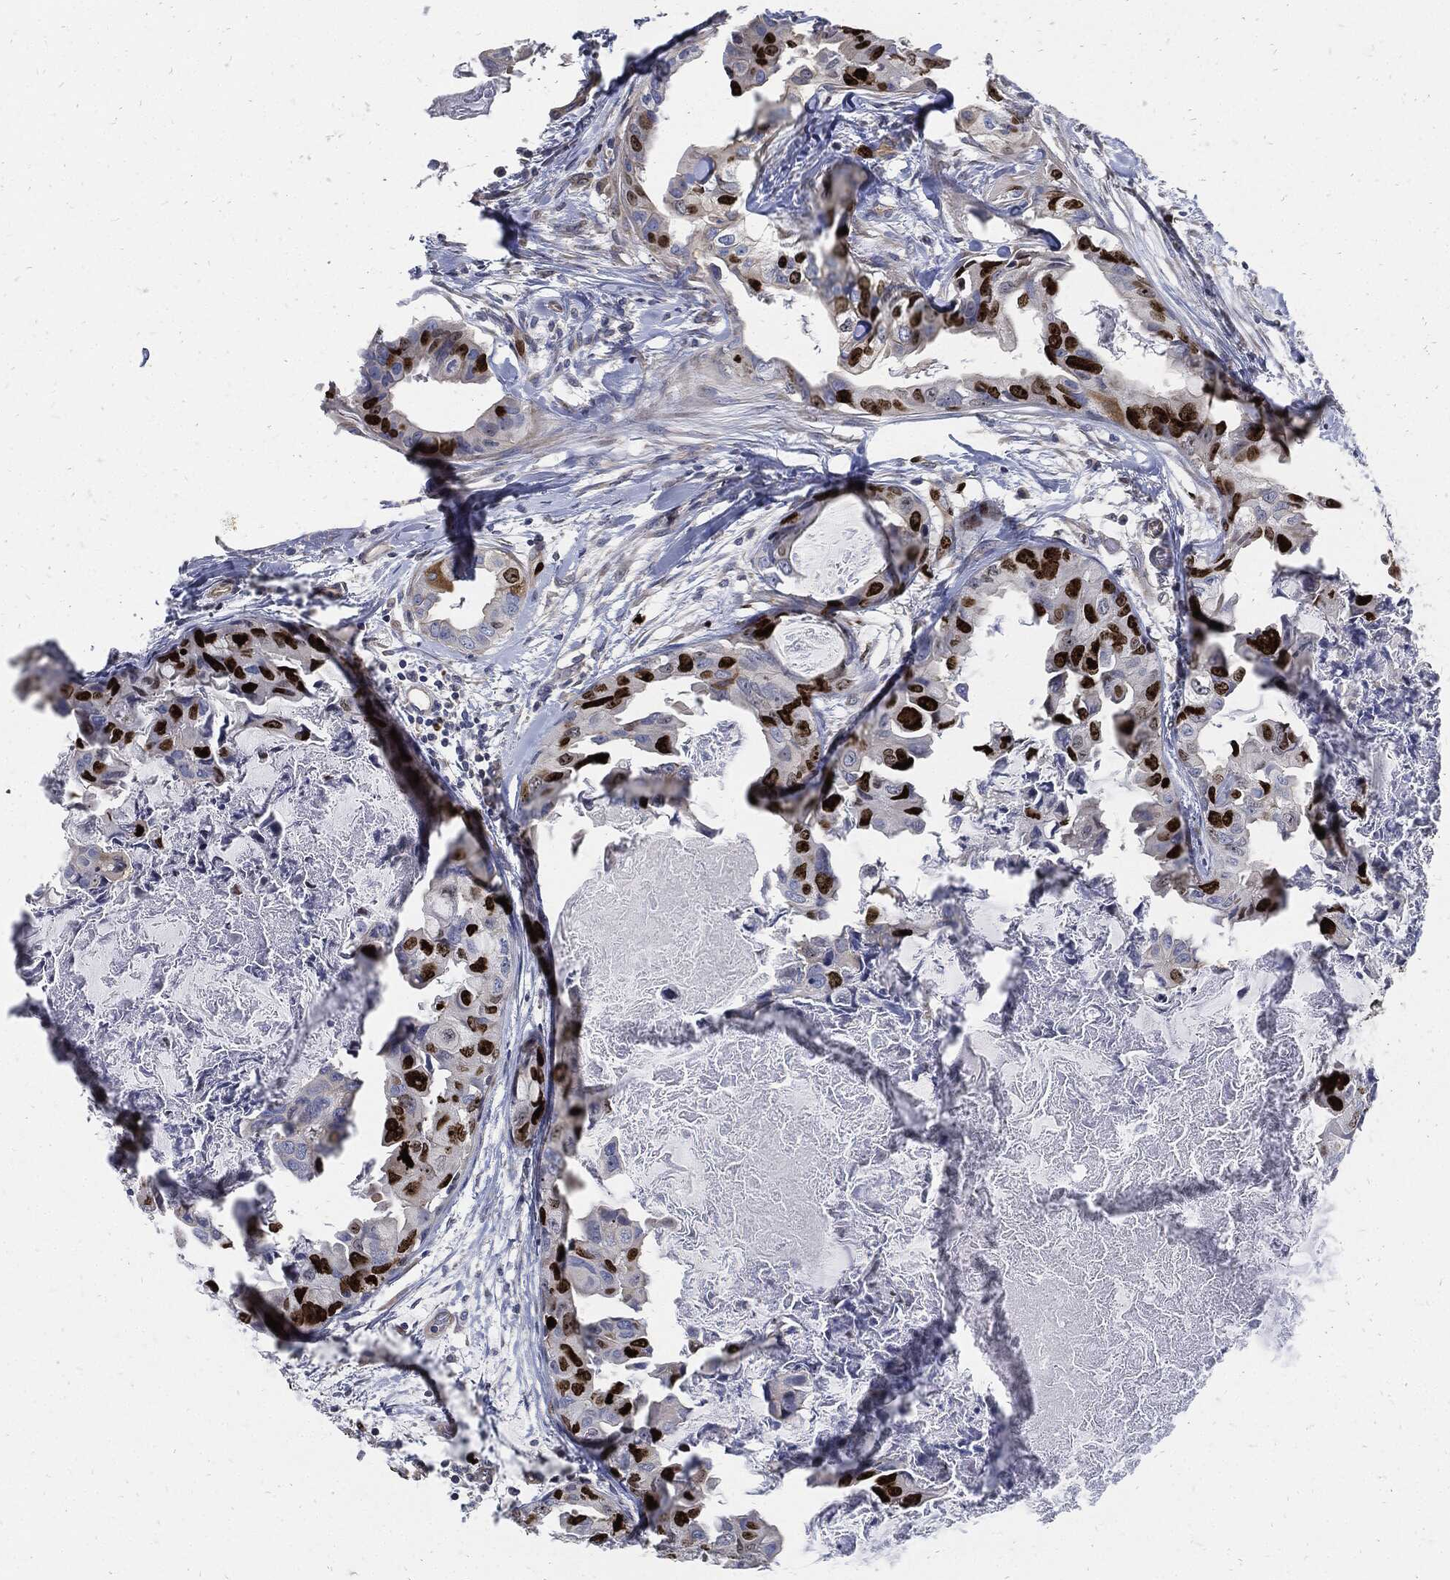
{"staining": {"intensity": "strong", "quantity": "25%-75%", "location": "nuclear"}, "tissue": "breast cancer", "cell_type": "Tumor cells", "image_type": "cancer", "snomed": [{"axis": "morphology", "description": "Normal tissue, NOS"}, {"axis": "morphology", "description": "Duct carcinoma"}, {"axis": "topography", "description": "Breast"}], "caption": "There is high levels of strong nuclear positivity in tumor cells of breast cancer, as demonstrated by immunohistochemical staining (brown color).", "gene": "MKI67", "patient": {"sex": "female", "age": 40}}